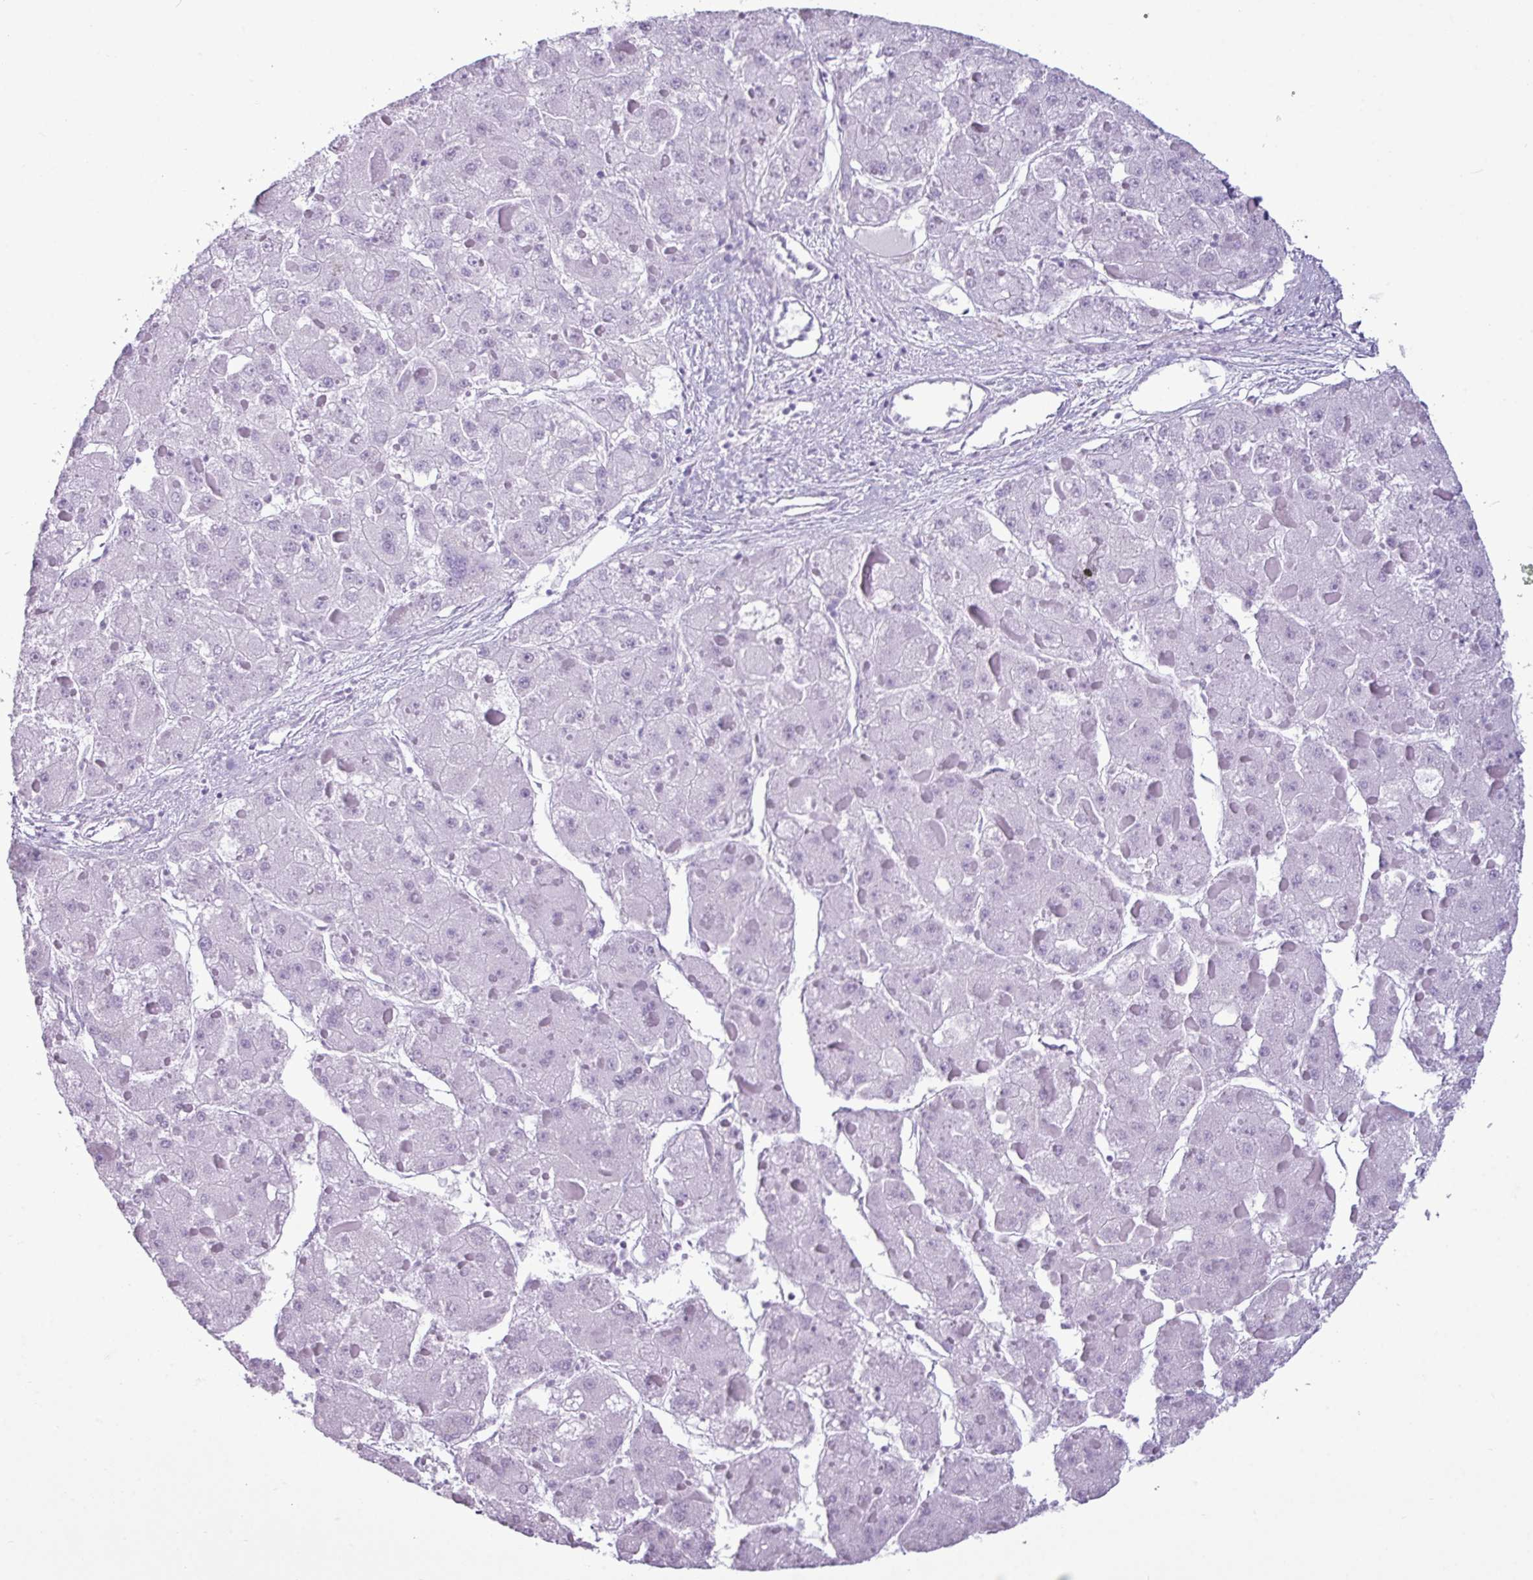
{"staining": {"intensity": "negative", "quantity": "none", "location": "none"}, "tissue": "liver cancer", "cell_type": "Tumor cells", "image_type": "cancer", "snomed": [{"axis": "morphology", "description": "Carcinoma, Hepatocellular, NOS"}, {"axis": "topography", "description": "Liver"}], "caption": "Tumor cells show no significant staining in liver hepatocellular carcinoma. (DAB (3,3'-diaminobenzidine) immunohistochemistry with hematoxylin counter stain).", "gene": "AMY1B", "patient": {"sex": "female", "age": 73}}